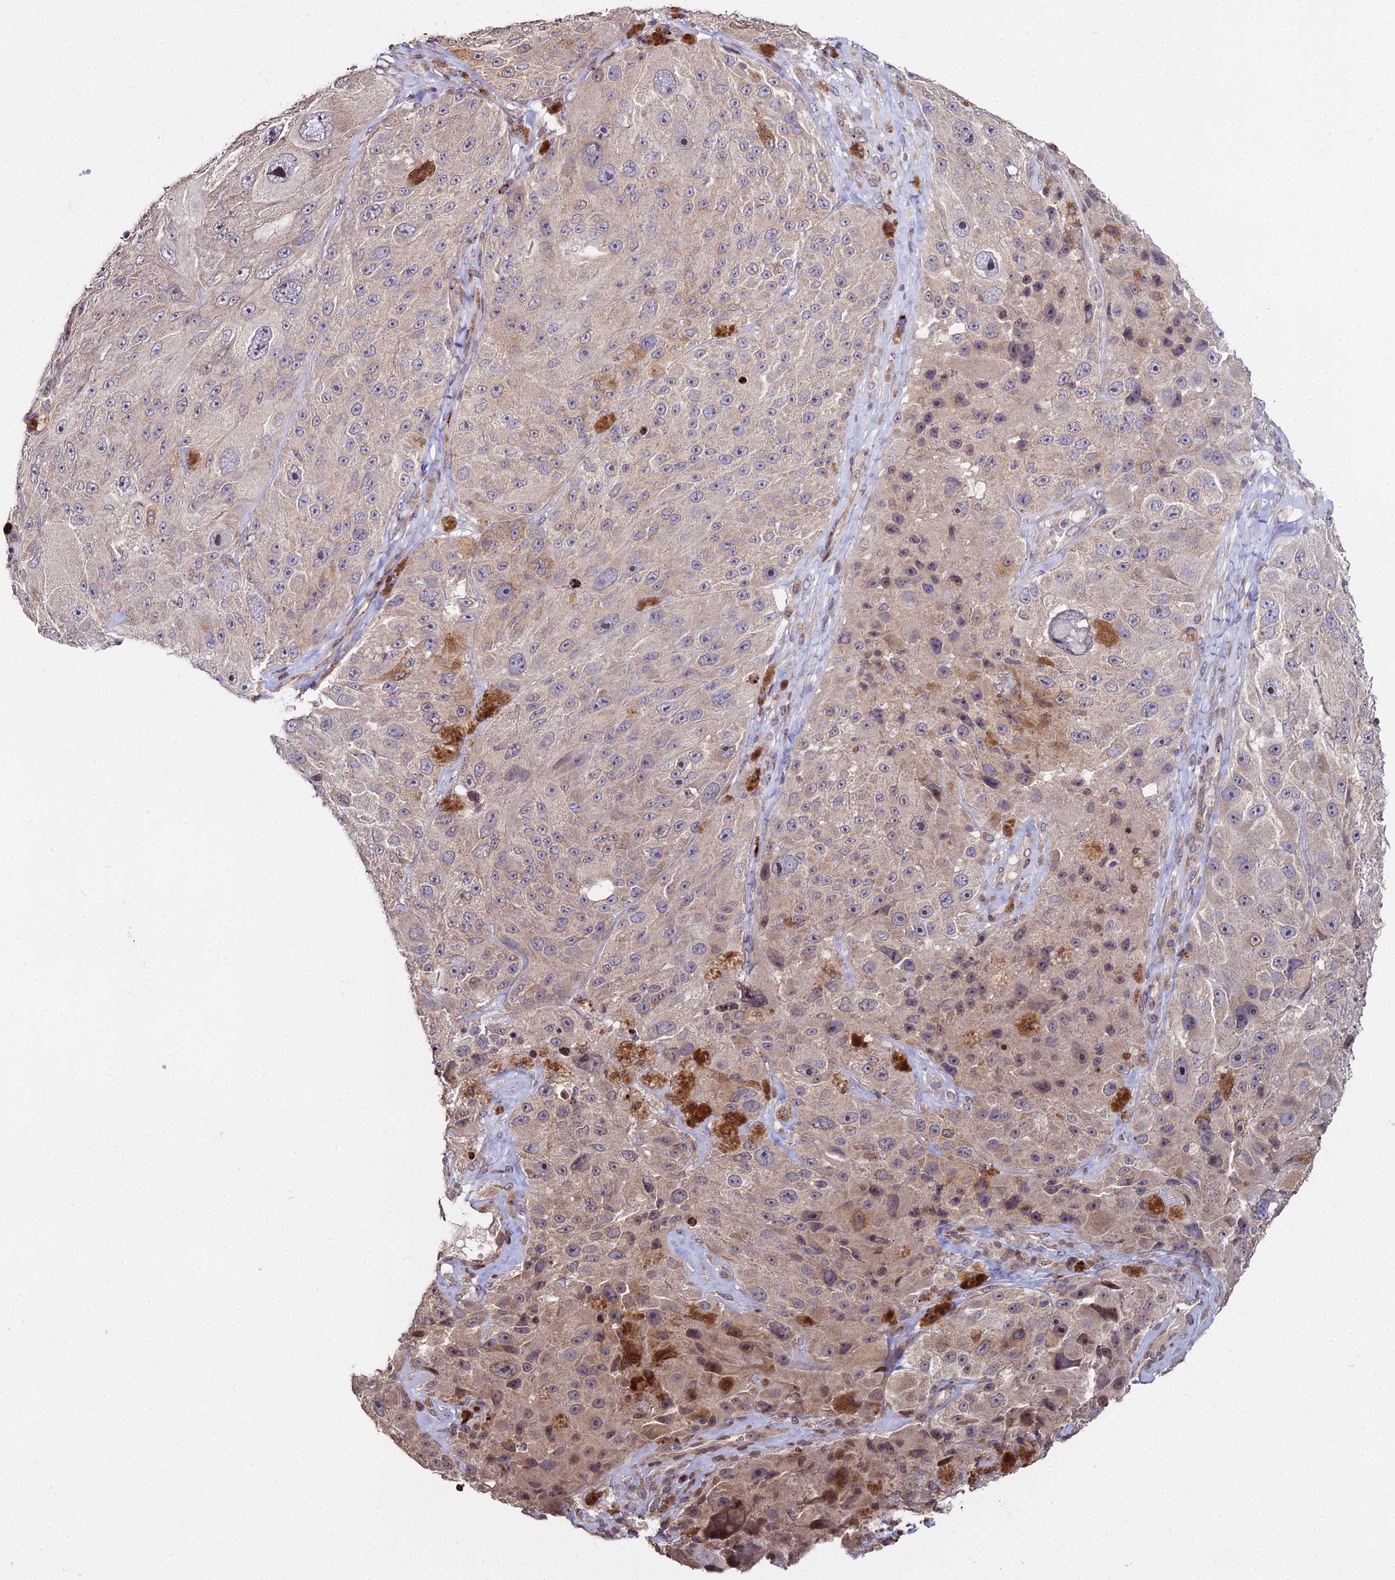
{"staining": {"intensity": "weak", "quantity": "25%-75%", "location": "cytoplasmic/membranous"}, "tissue": "melanoma", "cell_type": "Tumor cells", "image_type": "cancer", "snomed": [{"axis": "morphology", "description": "Malignant melanoma, Metastatic site"}, {"axis": "topography", "description": "Lymph node"}], "caption": "The image reveals immunohistochemical staining of malignant melanoma (metastatic site). There is weak cytoplasmic/membranous expression is present in approximately 25%-75% of tumor cells.", "gene": "RBMS2", "patient": {"sex": "male", "age": 62}}